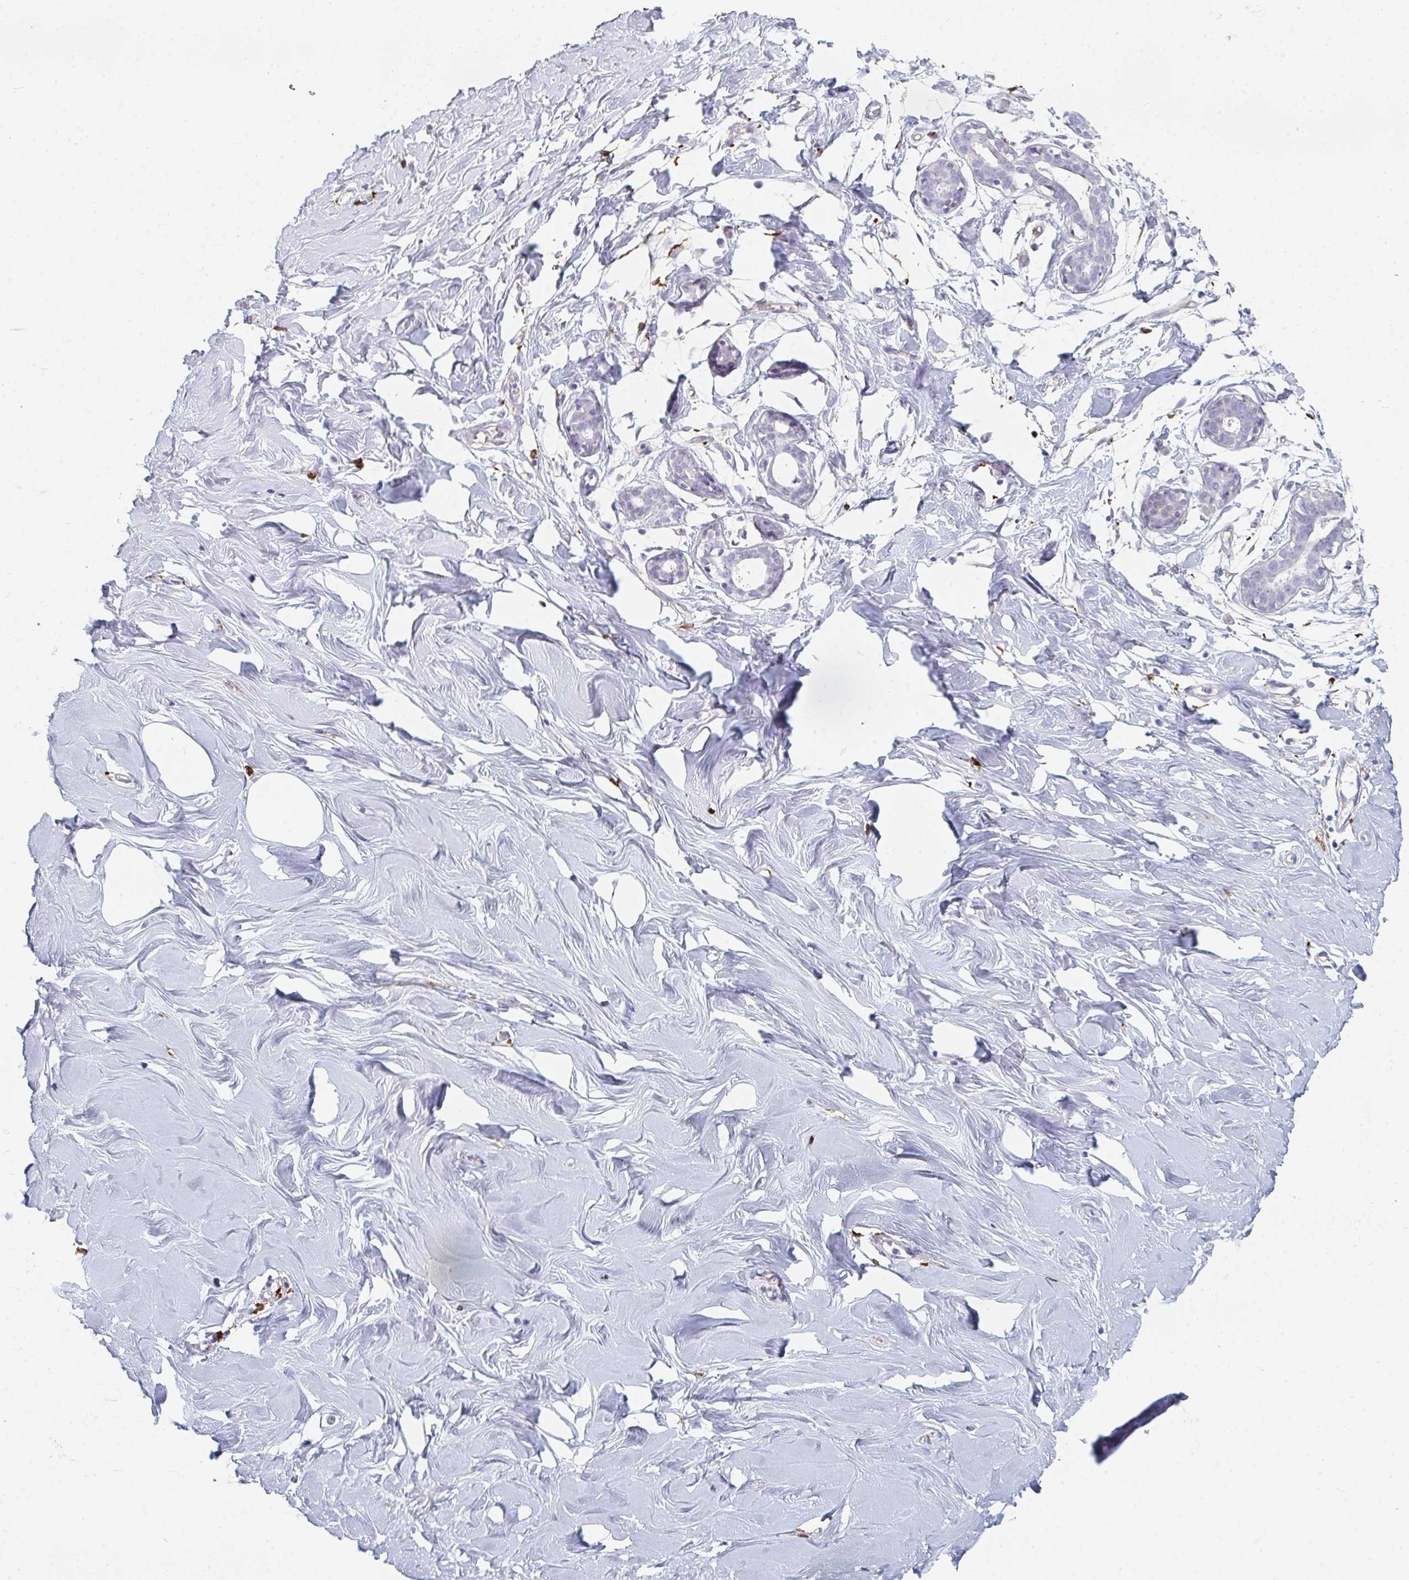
{"staining": {"intensity": "negative", "quantity": "none", "location": "none"}, "tissue": "breast", "cell_type": "Adipocytes", "image_type": "normal", "snomed": [{"axis": "morphology", "description": "Normal tissue, NOS"}, {"axis": "topography", "description": "Breast"}], "caption": "Histopathology image shows no protein expression in adipocytes of normal breast. (DAB immunohistochemistry (IHC) visualized using brightfield microscopy, high magnification).", "gene": "DAB2", "patient": {"sex": "female", "age": 27}}